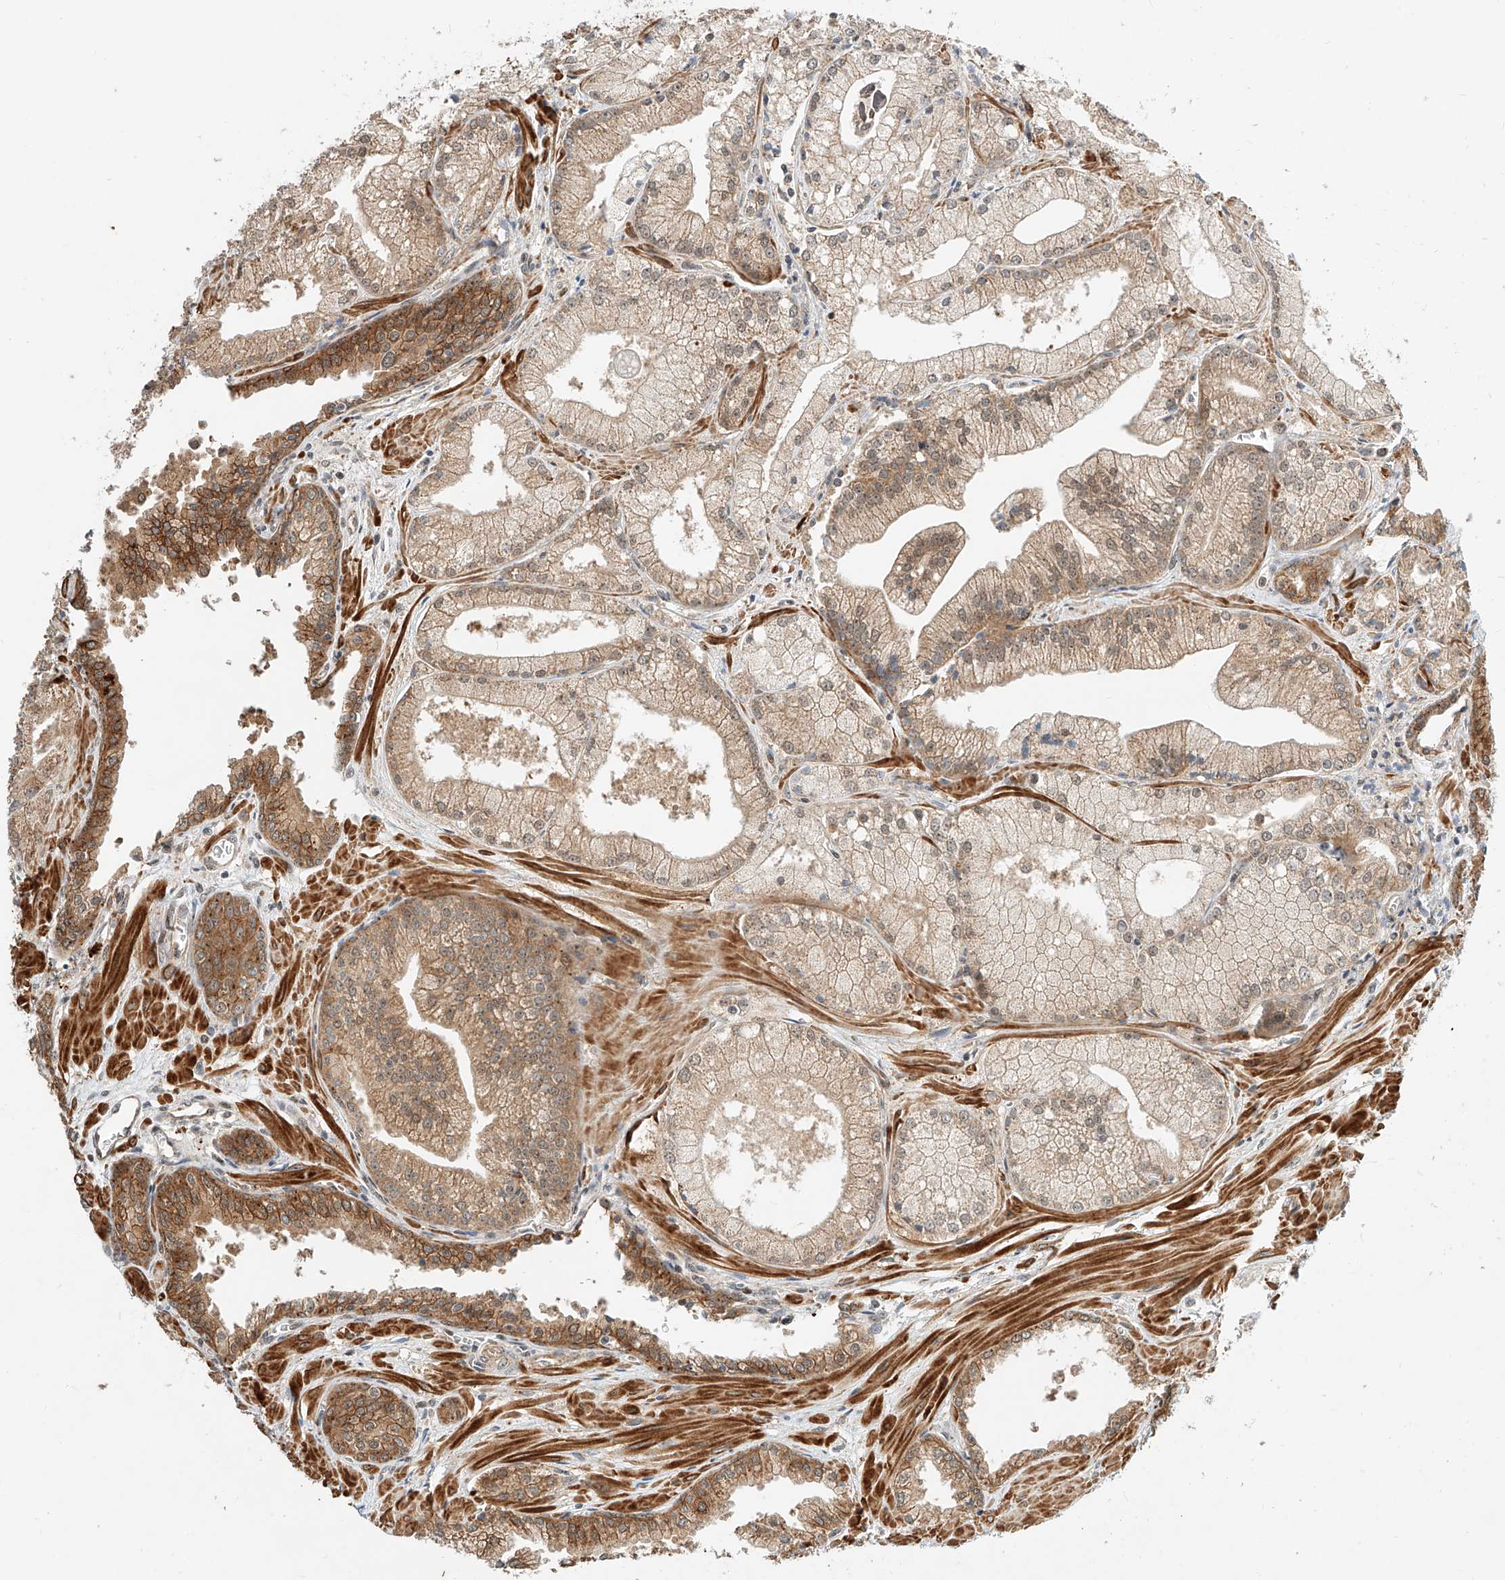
{"staining": {"intensity": "moderate", "quantity": ">75%", "location": "cytoplasmic/membranous"}, "tissue": "prostate cancer", "cell_type": "Tumor cells", "image_type": "cancer", "snomed": [{"axis": "morphology", "description": "Adenocarcinoma, Low grade"}, {"axis": "topography", "description": "Prostate"}], "caption": "This is an image of IHC staining of prostate adenocarcinoma (low-grade), which shows moderate staining in the cytoplasmic/membranous of tumor cells.", "gene": "CPAMD8", "patient": {"sex": "male", "age": 67}}